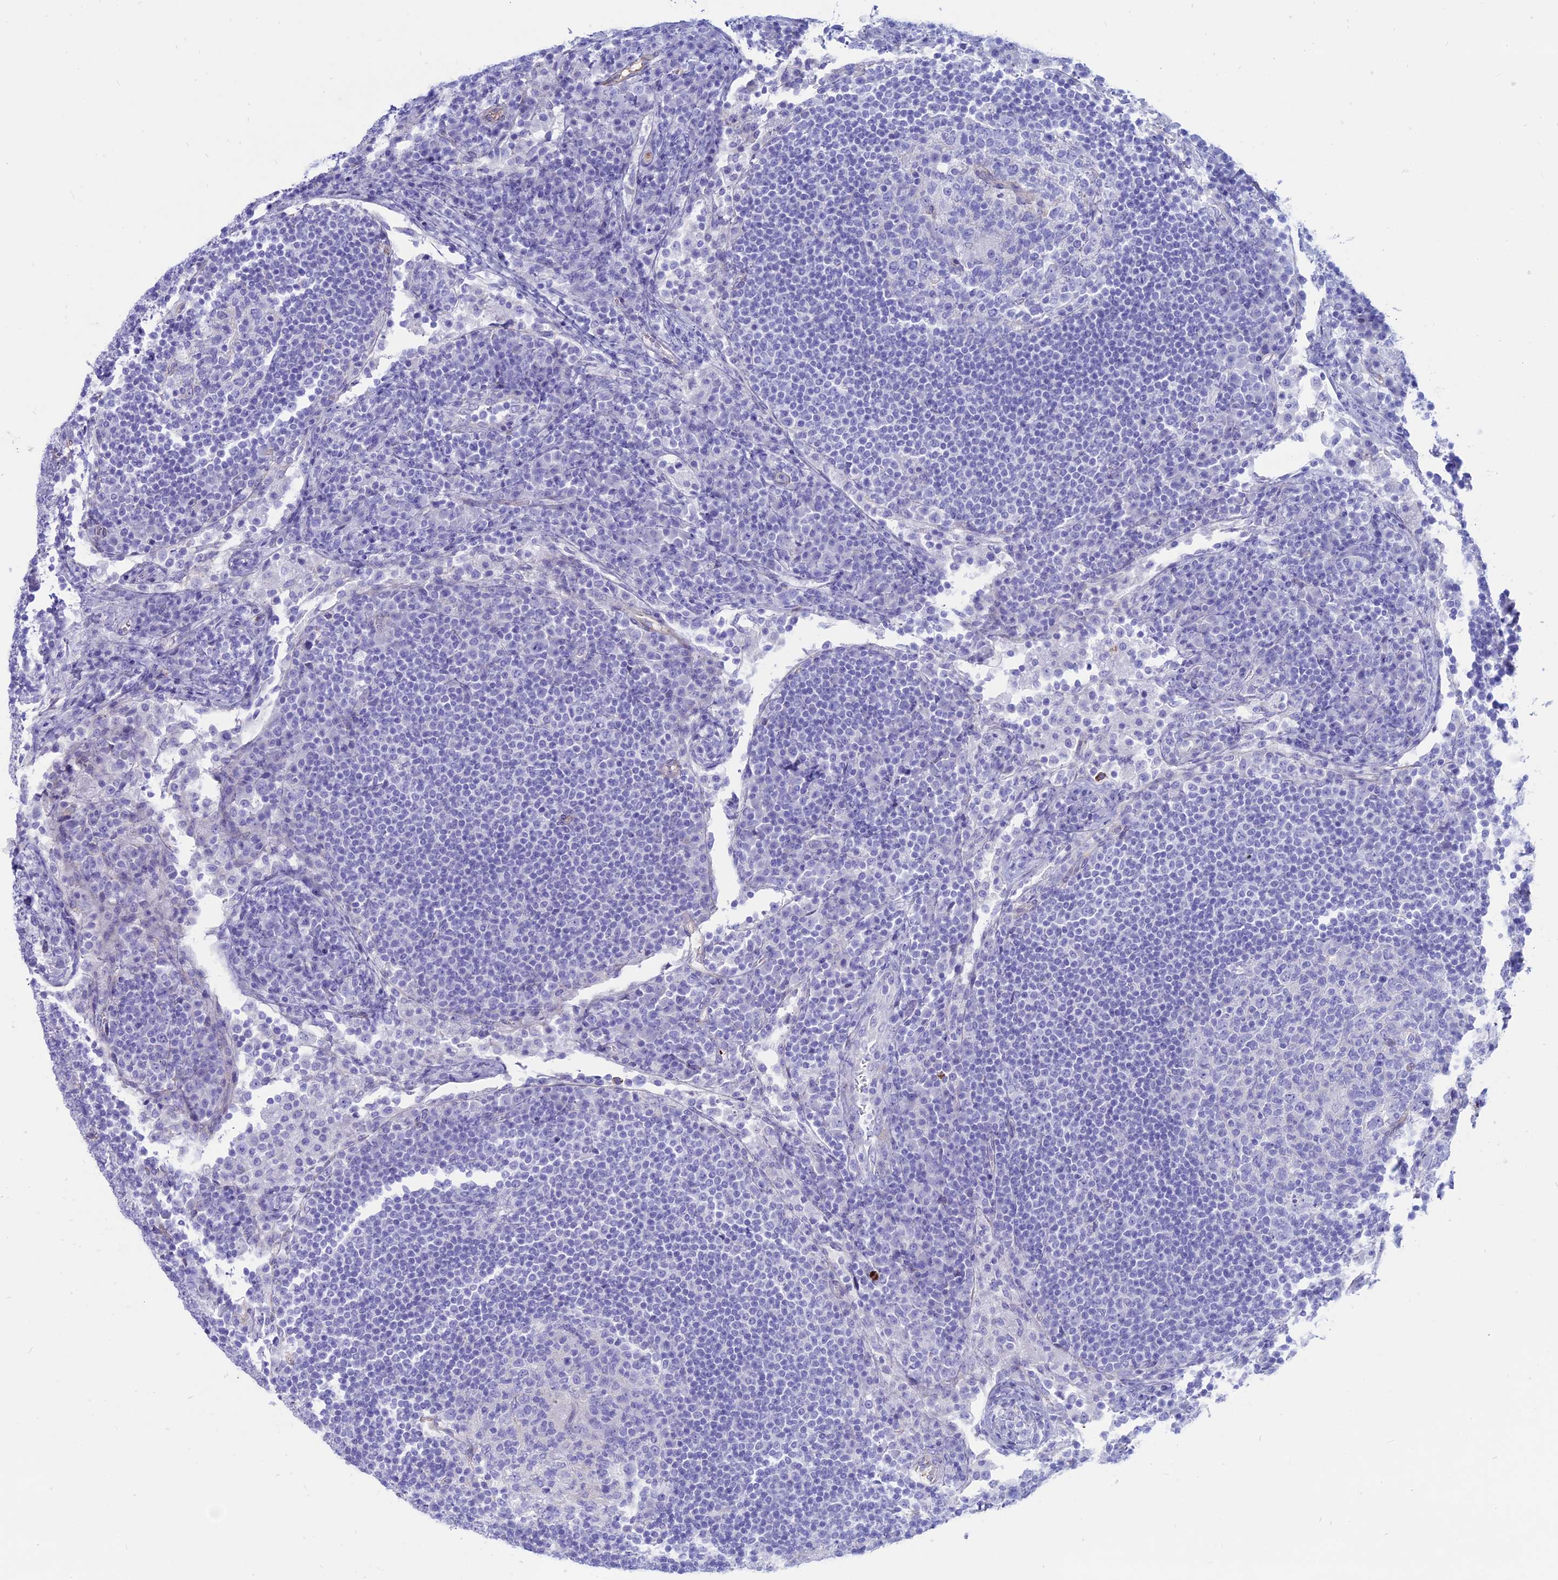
{"staining": {"intensity": "negative", "quantity": "none", "location": "none"}, "tissue": "lymph node", "cell_type": "Germinal center cells", "image_type": "normal", "snomed": [{"axis": "morphology", "description": "Normal tissue, NOS"}, {"axis": "topography", "description": "Lymph node"}], "caption": "IHC image of normal lymph node: lymph node stained with DAB (3,3'-diaminobenzidine) demonstrates no significant protein expression in germinal center cells. (Immunohistochemistry (ihc), brightfield microscopy, high magnification).", "gene": "OR2AE1", "patient": {"sex": "female", "age": 53}}